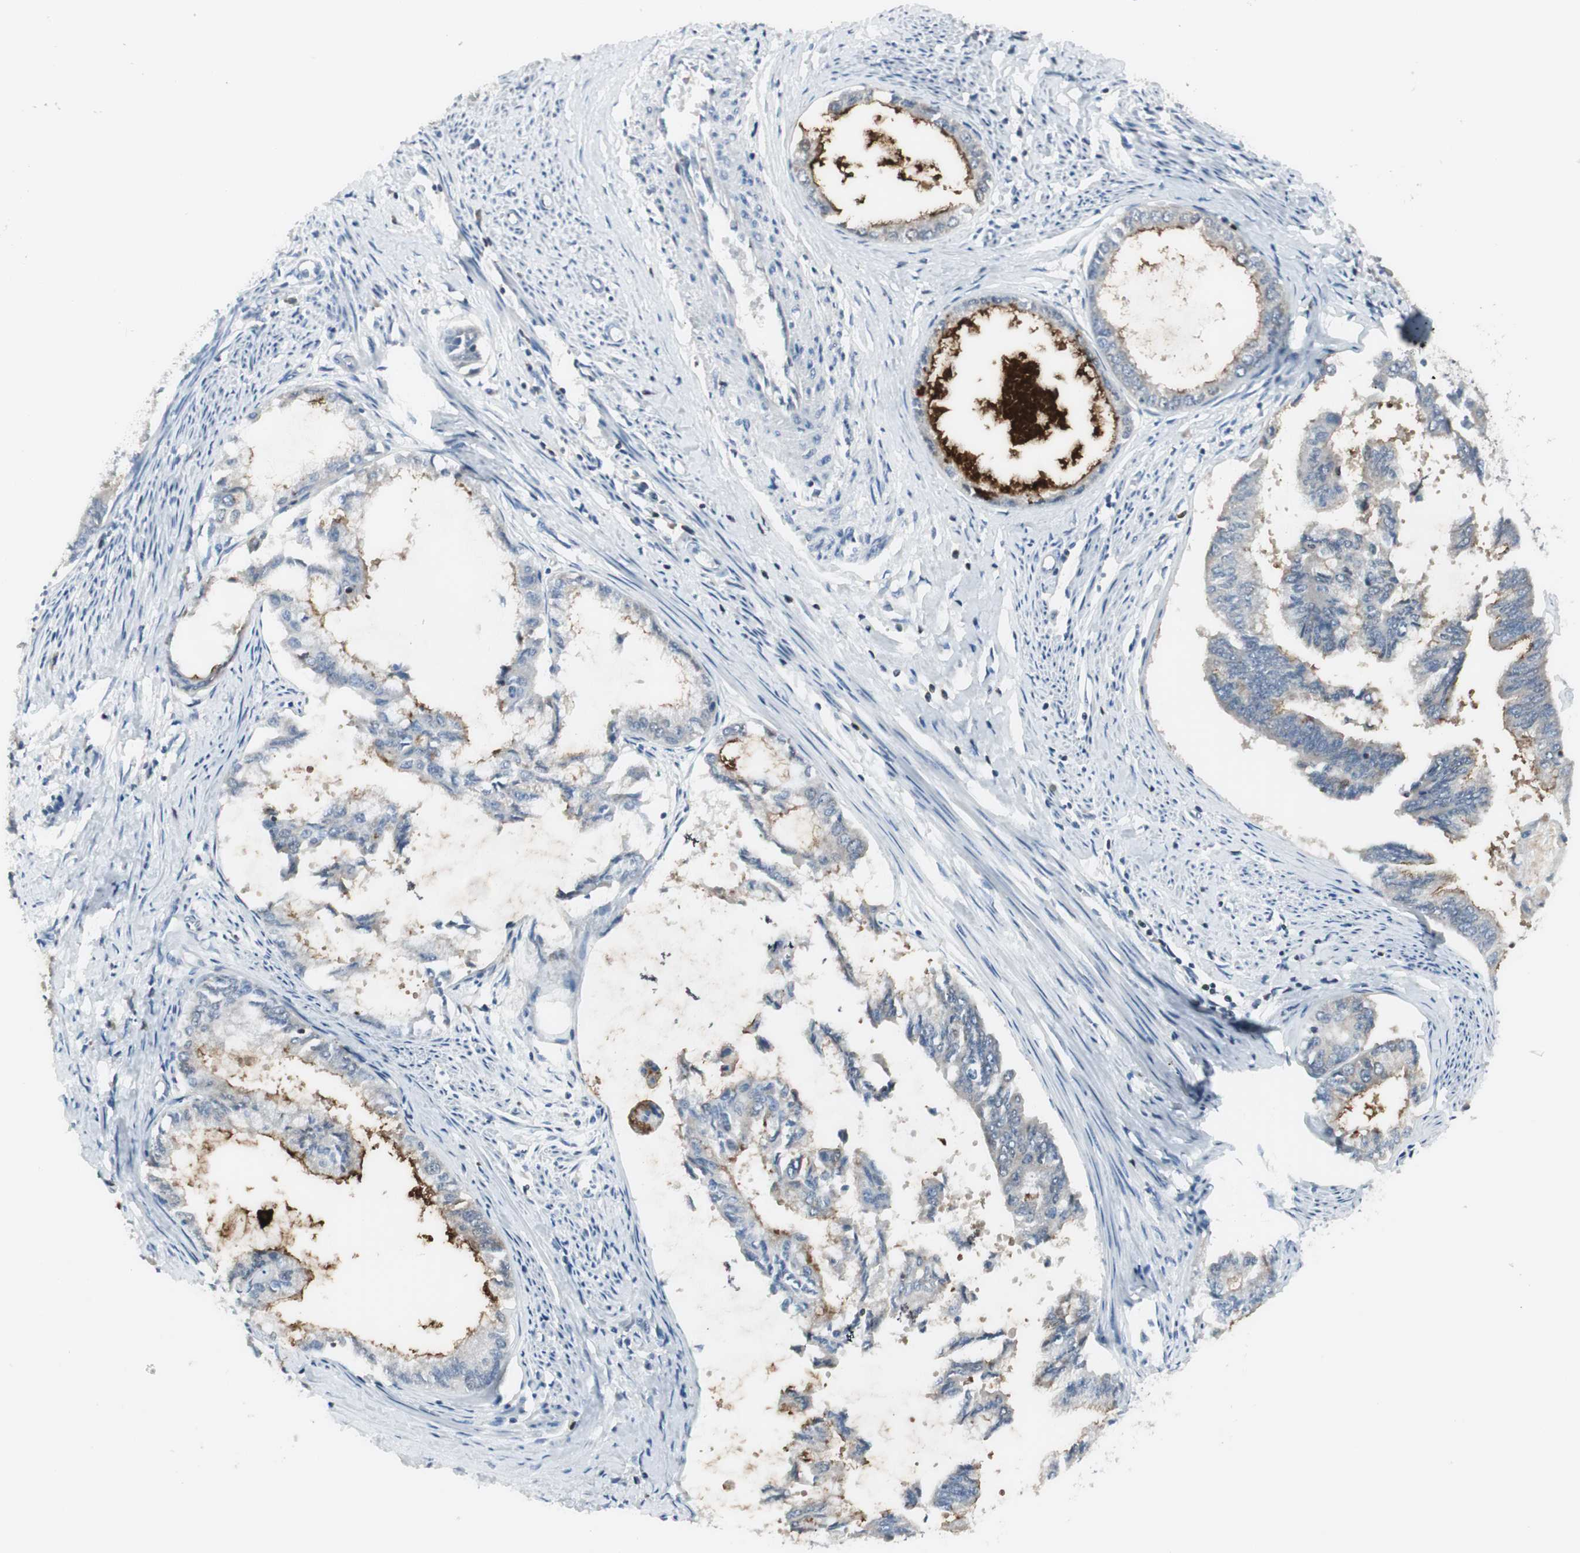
{"staining": {"intensity": "moderate", "quantity": "<25%", "location": "cytoplasmic/membranous"}, "tissue": "endometrial cancer", "cell_type": "Tumor cells", "image_type": "cancer", "snomed": [{"axis": "morphology", "description": "Adenocarcinoma, NOS"}, {"axis": "topography", "description": "Endometrium"}], "caption": "Immunohistochemistry (IHC) of adenocarcinoma (endometrial) shows low levels of moderate cytoplasmic/membranous positivity in about <25% of tumor cells. (DAB IHC with brightfield microscopy, high magnification).", "gene": "SLC9A3R1", "patient": {"sex": "female", "age": 86}}